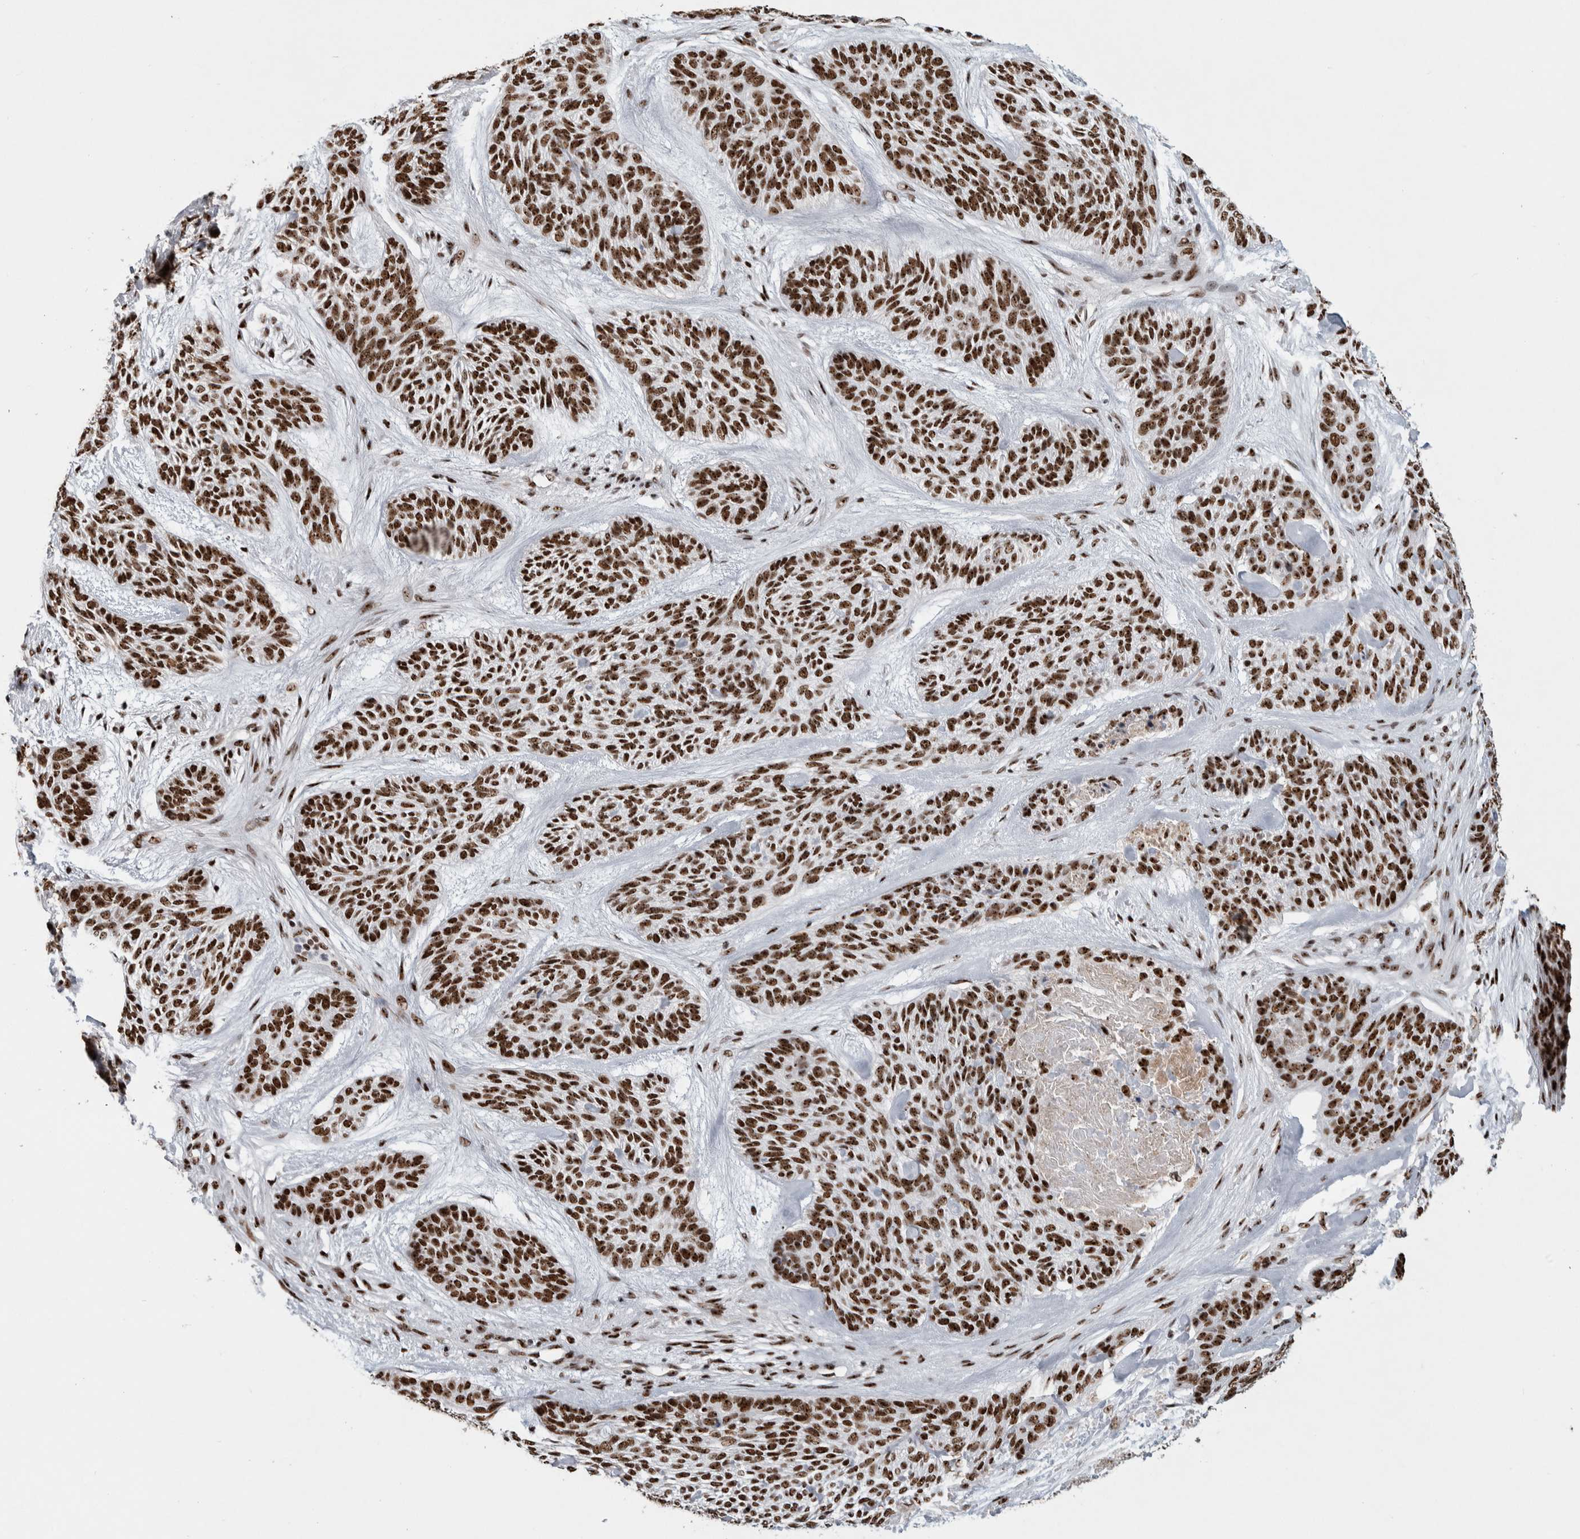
{"staining": {"intensity": "strong", "quantity": ">75%", "location": "nuclear"}, "tissue": "skin cancer", "cell_type": "Tumor cells", "image_type": "cancer", "snomed": [{"axis": "morphology", "description": "Basal cell carcinoma"}, {"axis": "topography", "description": "Skin"}], "caption": "Skin cancer stained with a brown dye exhibits strong nuclear positive staining in about >75% of tumor cells.", "gene": "NCL", "patient": {"sex": "male", "age": 55}}